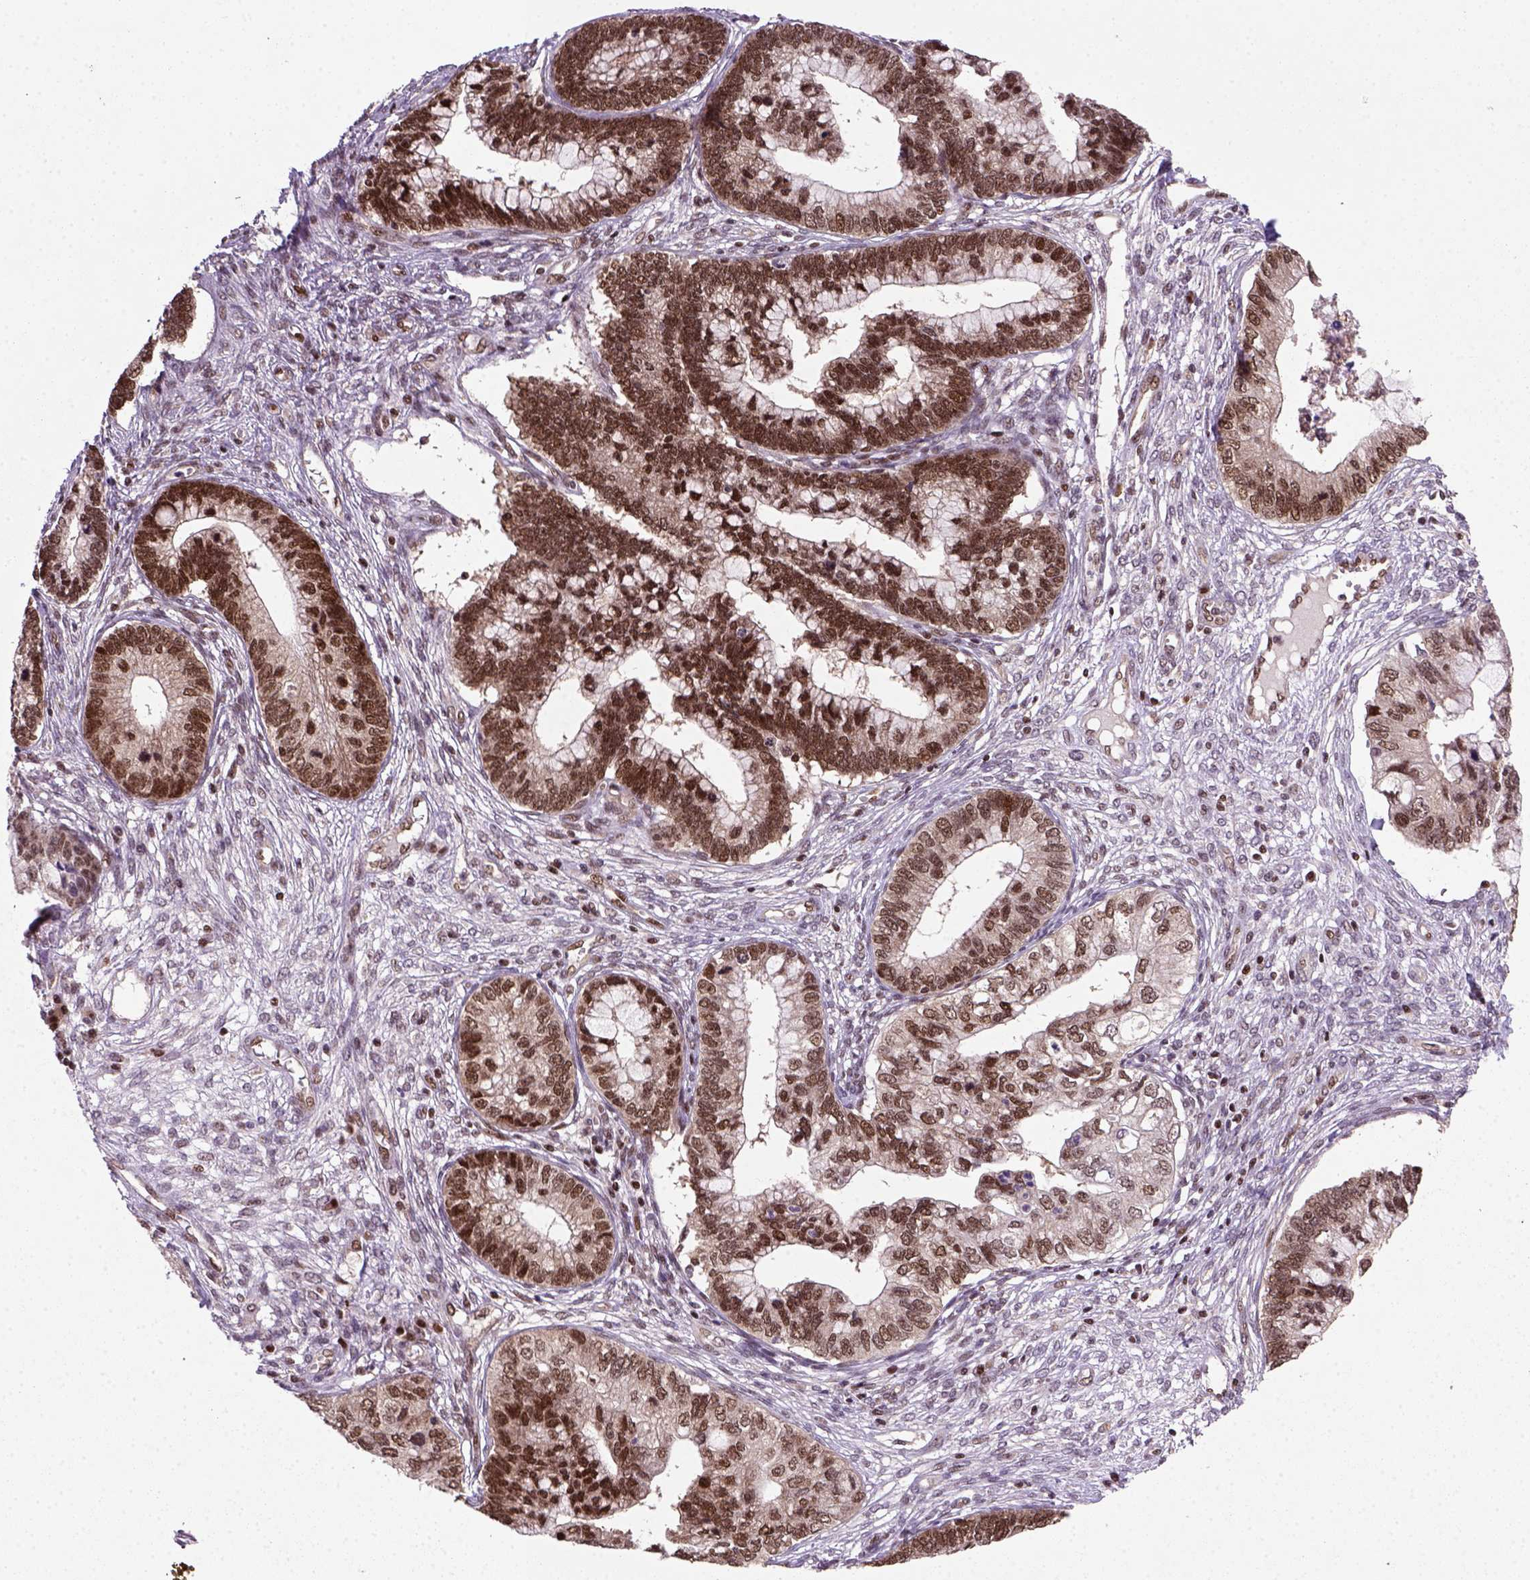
{"staining": {"intensity": "strong", "quantity": ">75%", "location": "nuclear"}, "tissue": "cervical cancer", "cell_type": "Tumor cells", "image_type": "cancer", "snomed": [{"axis": "morphology", "description": "Adenocarcinoma, NOS"}, {"axis": "topography", "description": "Cervix"}], "caption": "Cervical adenocarcinoma stained with a protein marker shows strong staining in tumor cells.", "gene": "MGMT", "patient": {"sex": "female", "age": 44}}